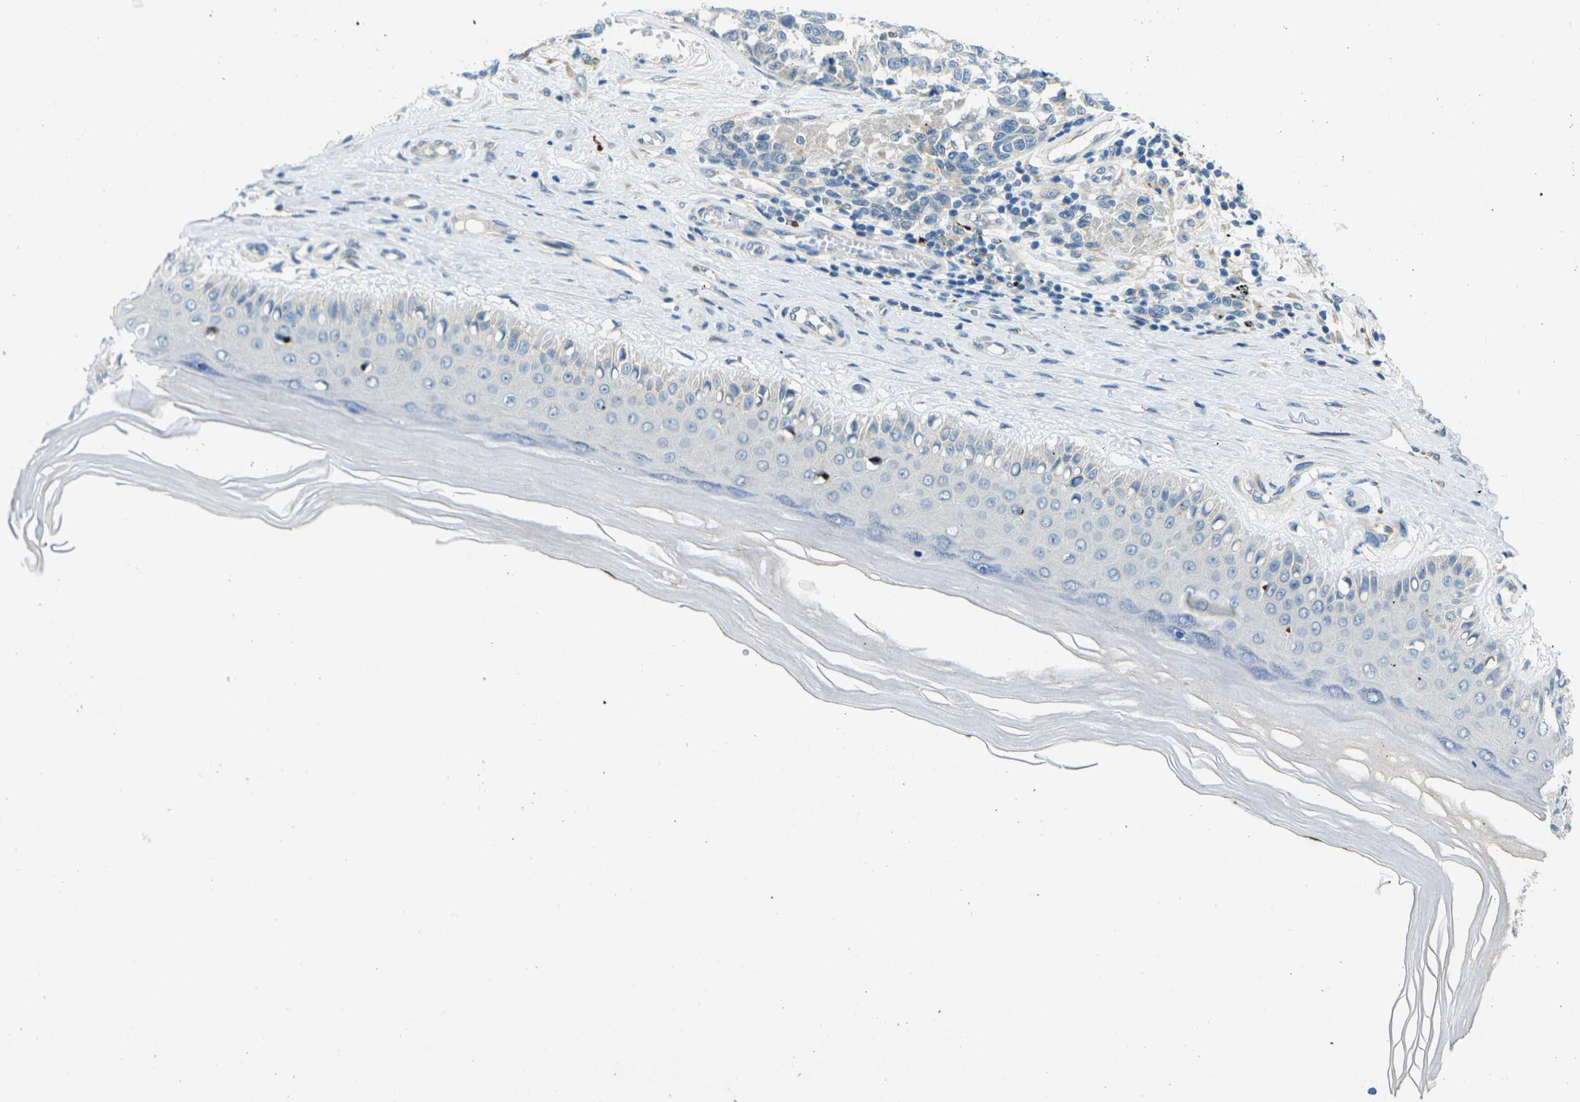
{"staining": {"intensity": "negative", "quantity": "none", "location": "none"}, "tissue": "melanoma", "cell_type": "Tumor cells", "image_type": "cancer", "snomed": [{"axis": "morphology", "description": "Malignant melanoma, NOS"}, {"axis": "topography", "description": "Skin"}], "caption": "The micrograph exhibits no significant staining in tumor cells of malignant melanoma.", "gene": "CYP2C8", "patient": {"sex": "female", "age": 64}}